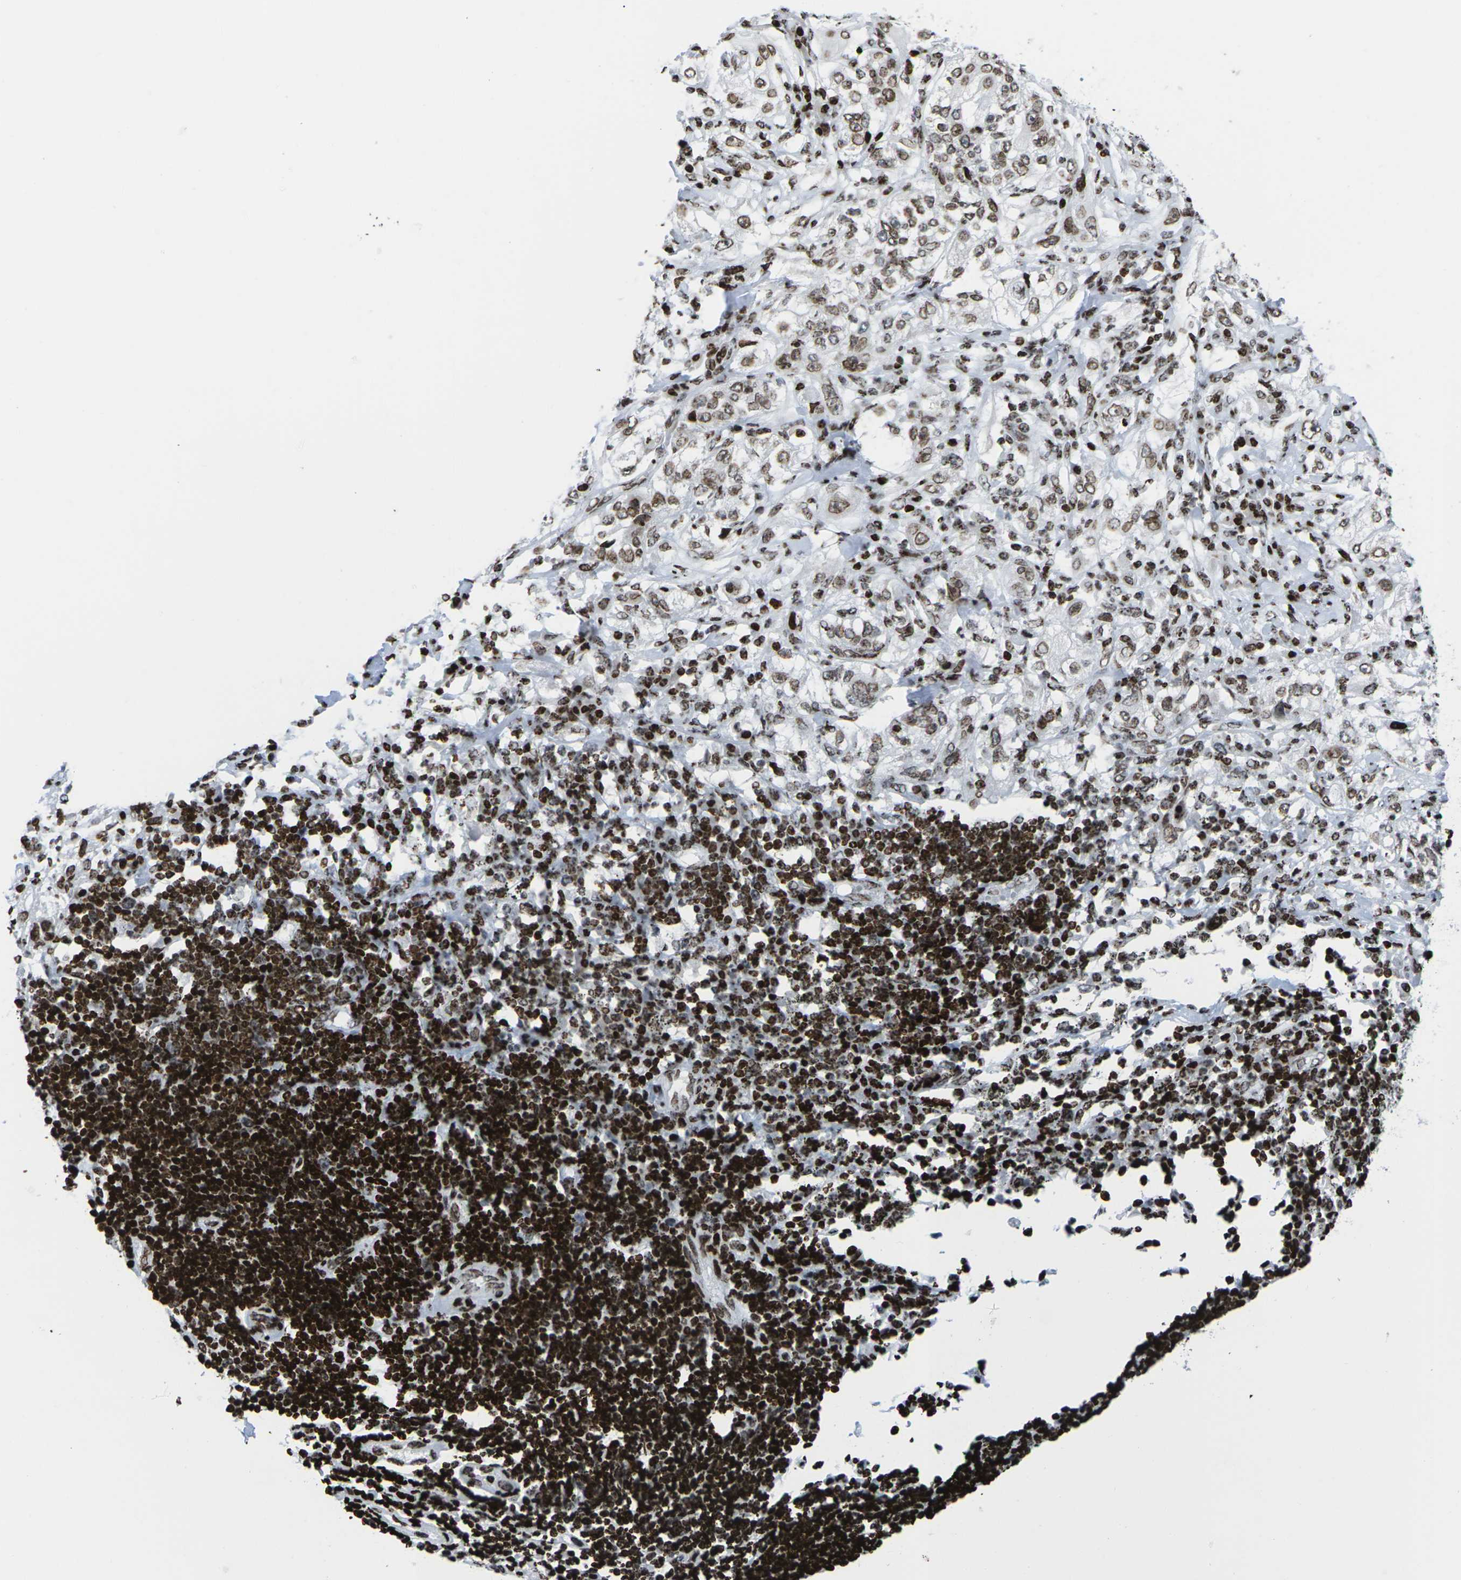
{"staining": {"intensity": "moderate", "quantity": ">75%", "location": "nuclear"}, "tissue": "lung cancer", "cell_type": "Tumor cells", "image_type": "cancer", "snomed": [{"axis": "morphology", "description": "Inflammation, NOS"}, {"axis": "morphology", "description": "Squamous cell carcinoma, NOS"}, {"axis": "topography", "description": "Lymph node"}, {"axis": "topography", "description": "Soft tissue"}, {"axis": "topography", "description": "Lung"}], "caption": "Human squamous cell carcinoma (lung) stained with a brown dye reveals moderate nuclear positive staining in approximately >75% of tumor cells.", "gene": "H1-4", "patient": {"sex": "male", "age": 66}}